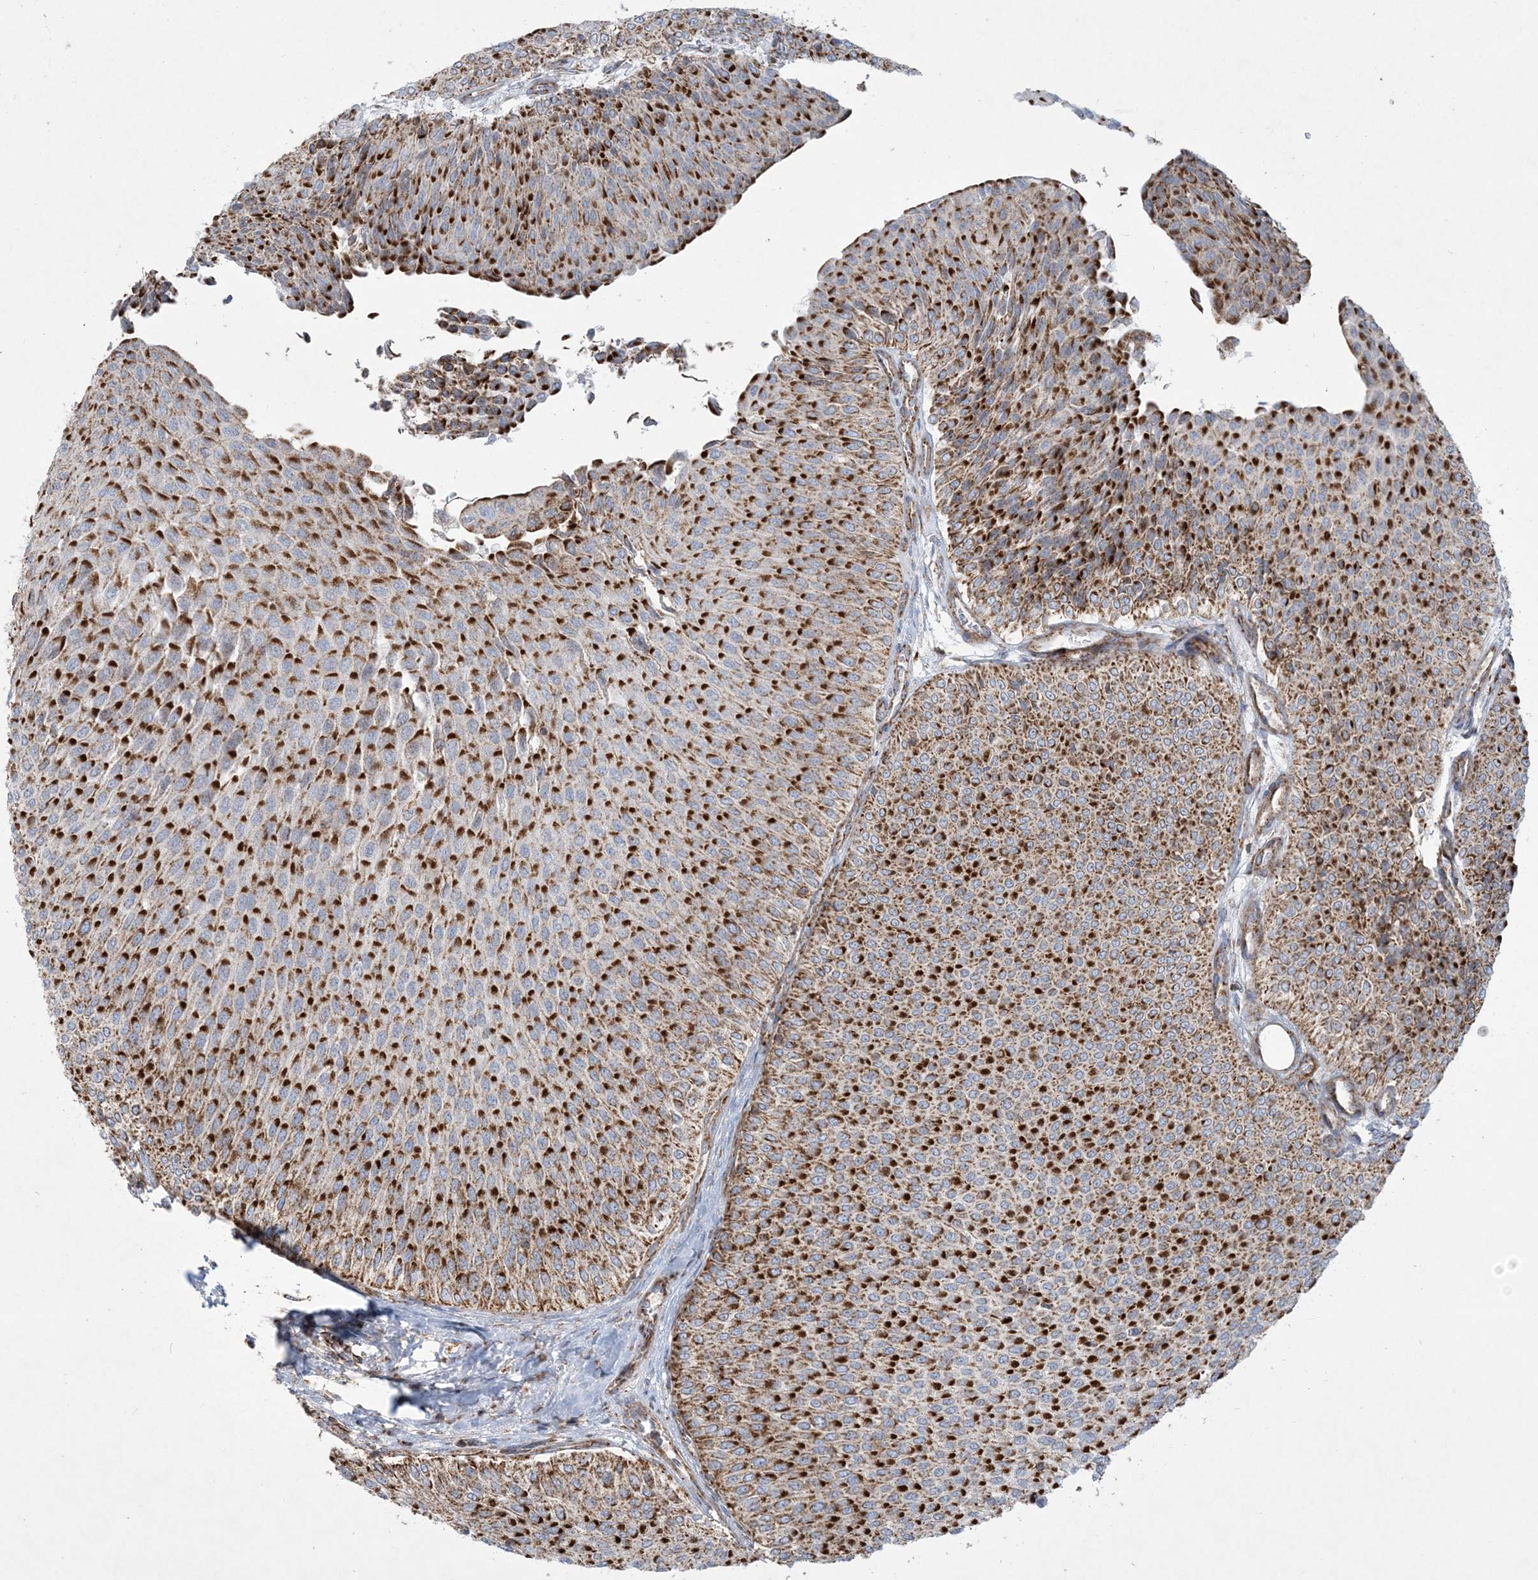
{"staining": {"intensity": "strong", "quantity": ">75%", "location": "cytoplasmic/membranous"}, "tissue": "urothelial cancer", "cell_type": "Tumor cells", "image_type": "cancer", "snomed": [{"axis": "morphology", "description": "Urothelial carcinoma, Low grade"}, {"axis": "topography", "description": "Urinary bladder"}], "caption": "Urothelial carcinoma (low-grade) was stained to show a protein in brown. There is high levels of strong cytoplasmic/membranous positivity in about >75% of tumor cells. The staining was performed using DAB (3,3'-diaminobenzidine), with brown indicating positive protein expression. Nuclei are stained blue with hematoxylin.", "gene": "BEND4", "patient": {"sex": "male", "age": 78}}